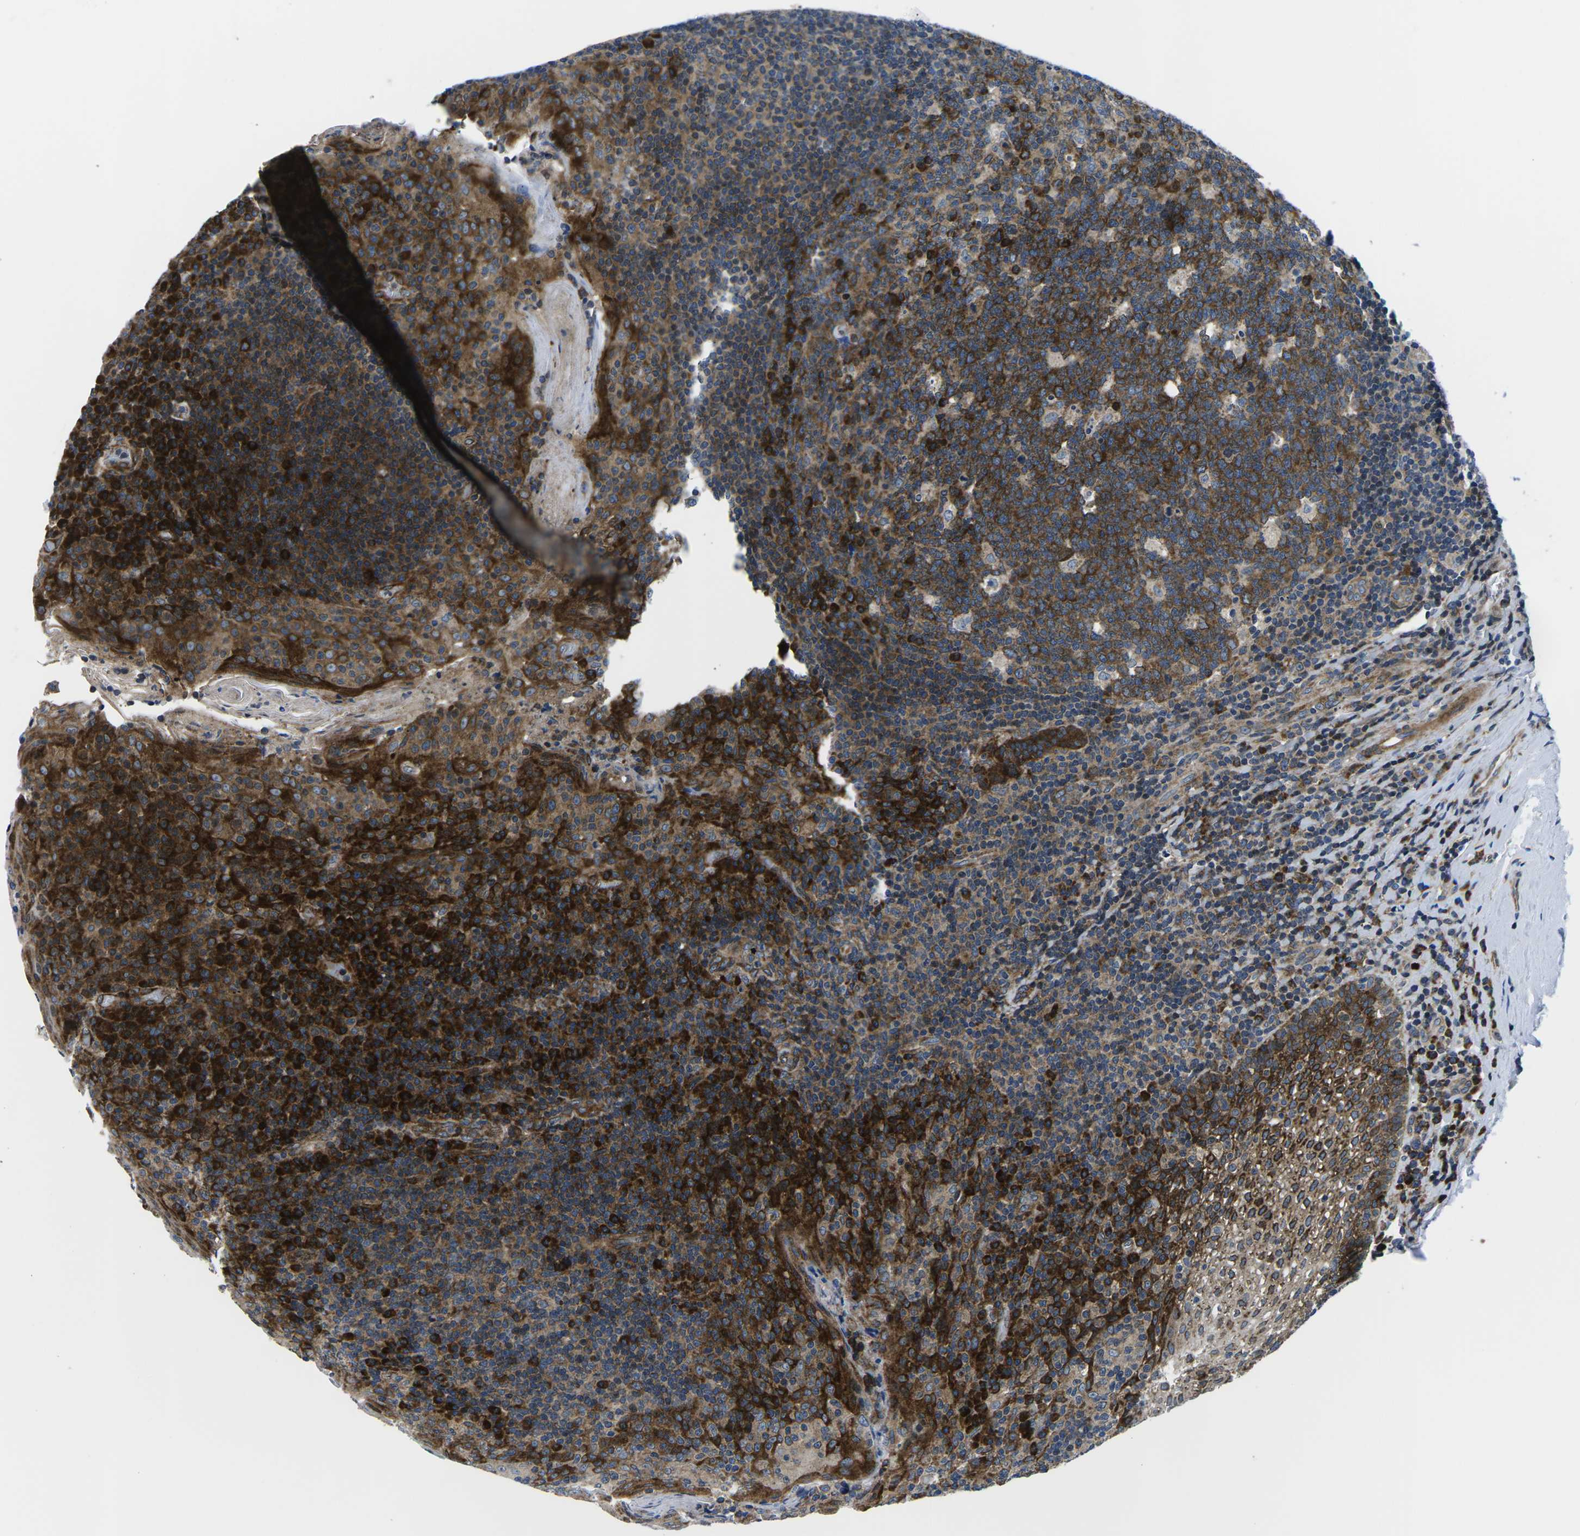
{"staining": {"intensity": "strong", "quantity": ">75%", "location": "cytoplasmic/membranous"}, "tissue": "tonsil", "cell_type": "Germinal center cells", "image_type": "normal", "snomed": [{"axis": "morphology", "description": "Normal tissue, NOS"}, {"axis": "topography", "description": "Tonsil"}], "caption": "Immunohistochemical staining of unremarkable human tonsil exhibits strong cytoplasmic/membranous protein expression in about >75% of germinal center cells.", "gene": "EIF4E", "patient": {"sex": "male", "age": 17}}